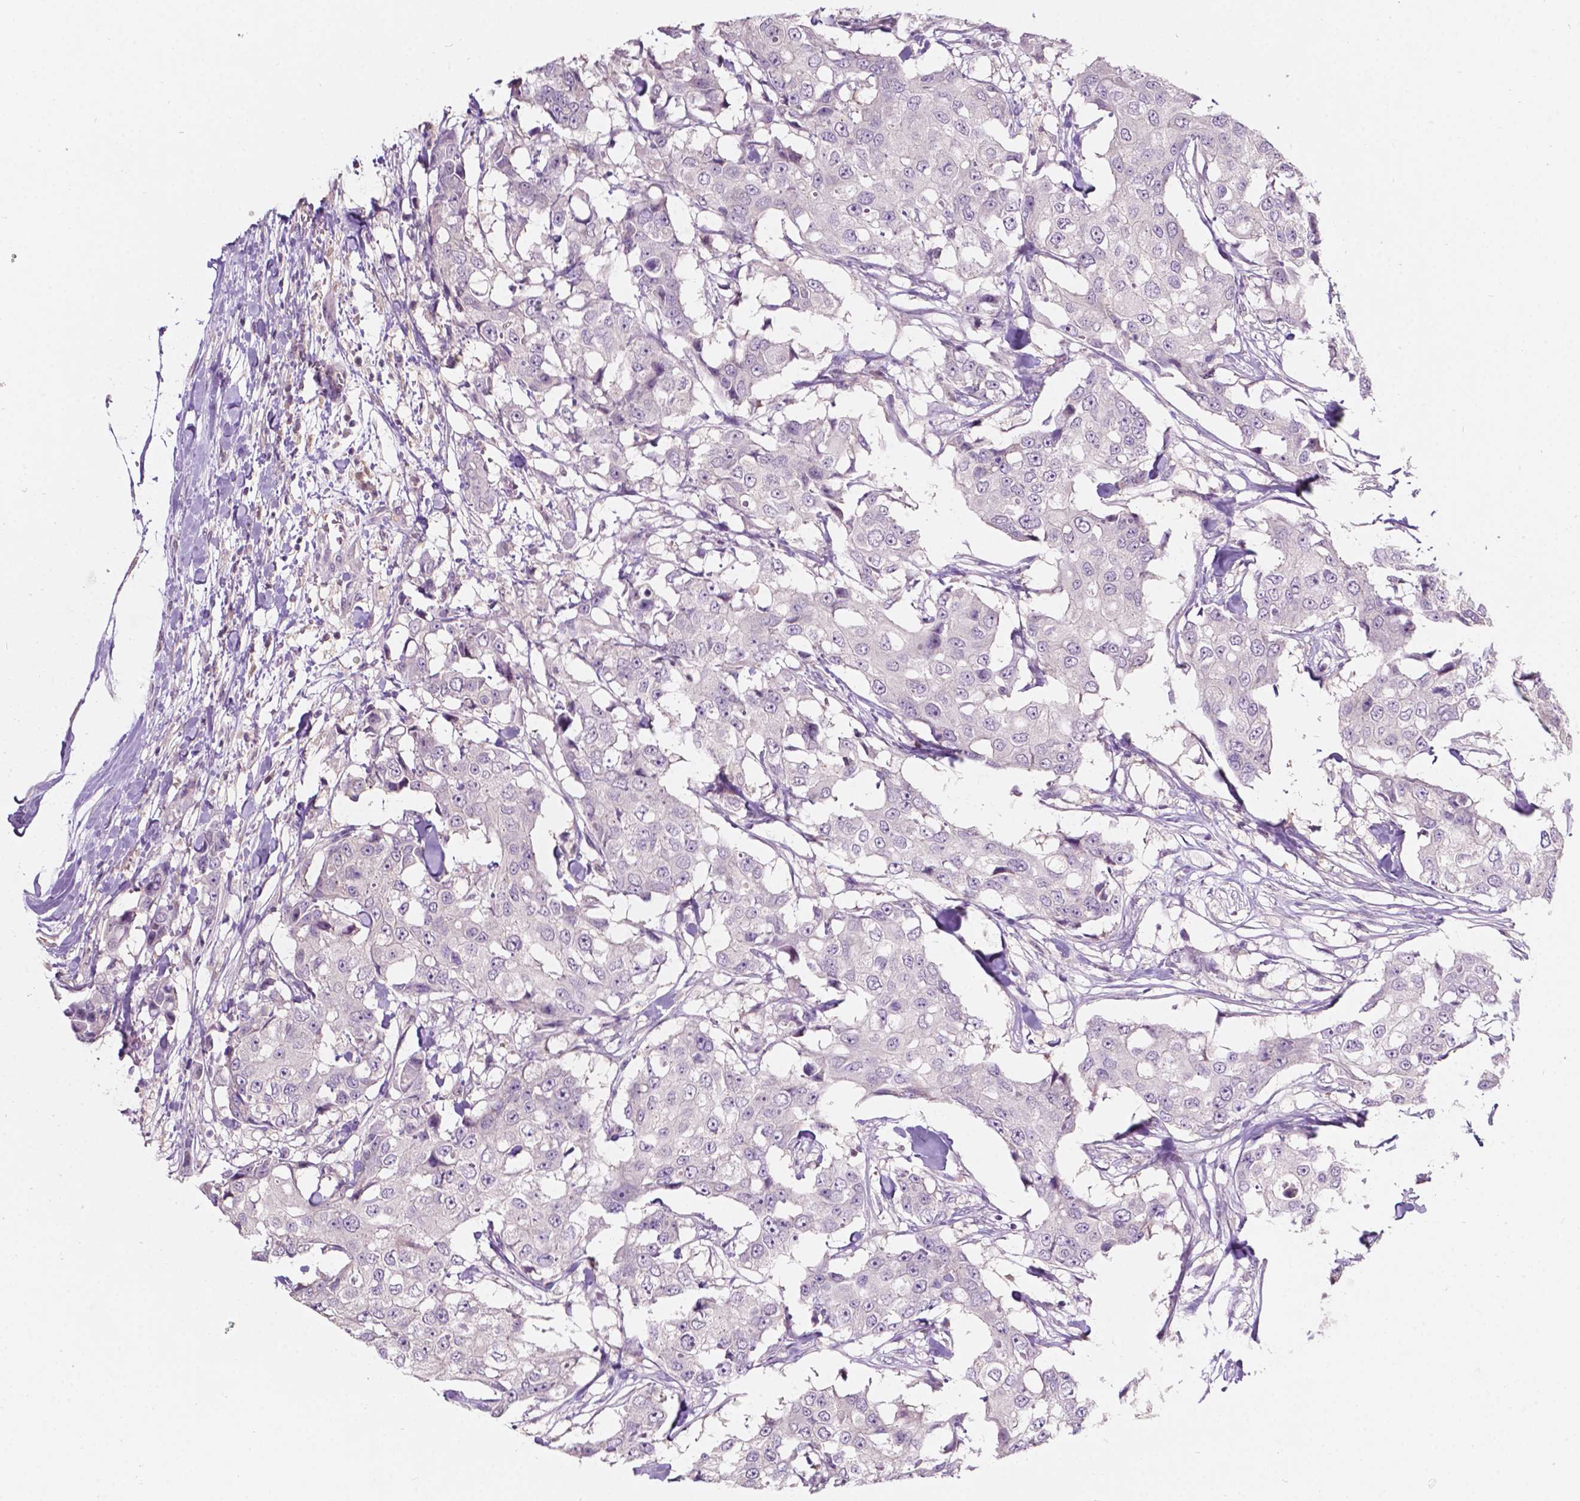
{"staining": {"intensity": "negative", "quantity": "none", "location": "none"}, "tissue": "breast cancer", "cell_type": "Tumor cells", "image_type": "cancer", "snomed": [{"axis": "morphology", "description": "Duct carcinoma"}, {"axis": "topography", "description": "Breast"}], "caption": "This is a histopathology image of immunohistochemistry staining of breast cancer (intraductal carcinoma), which shows no positivity in tumor cells.", "gene": "TM6SF2", "patient": {"sex": "female", "age": 27}}